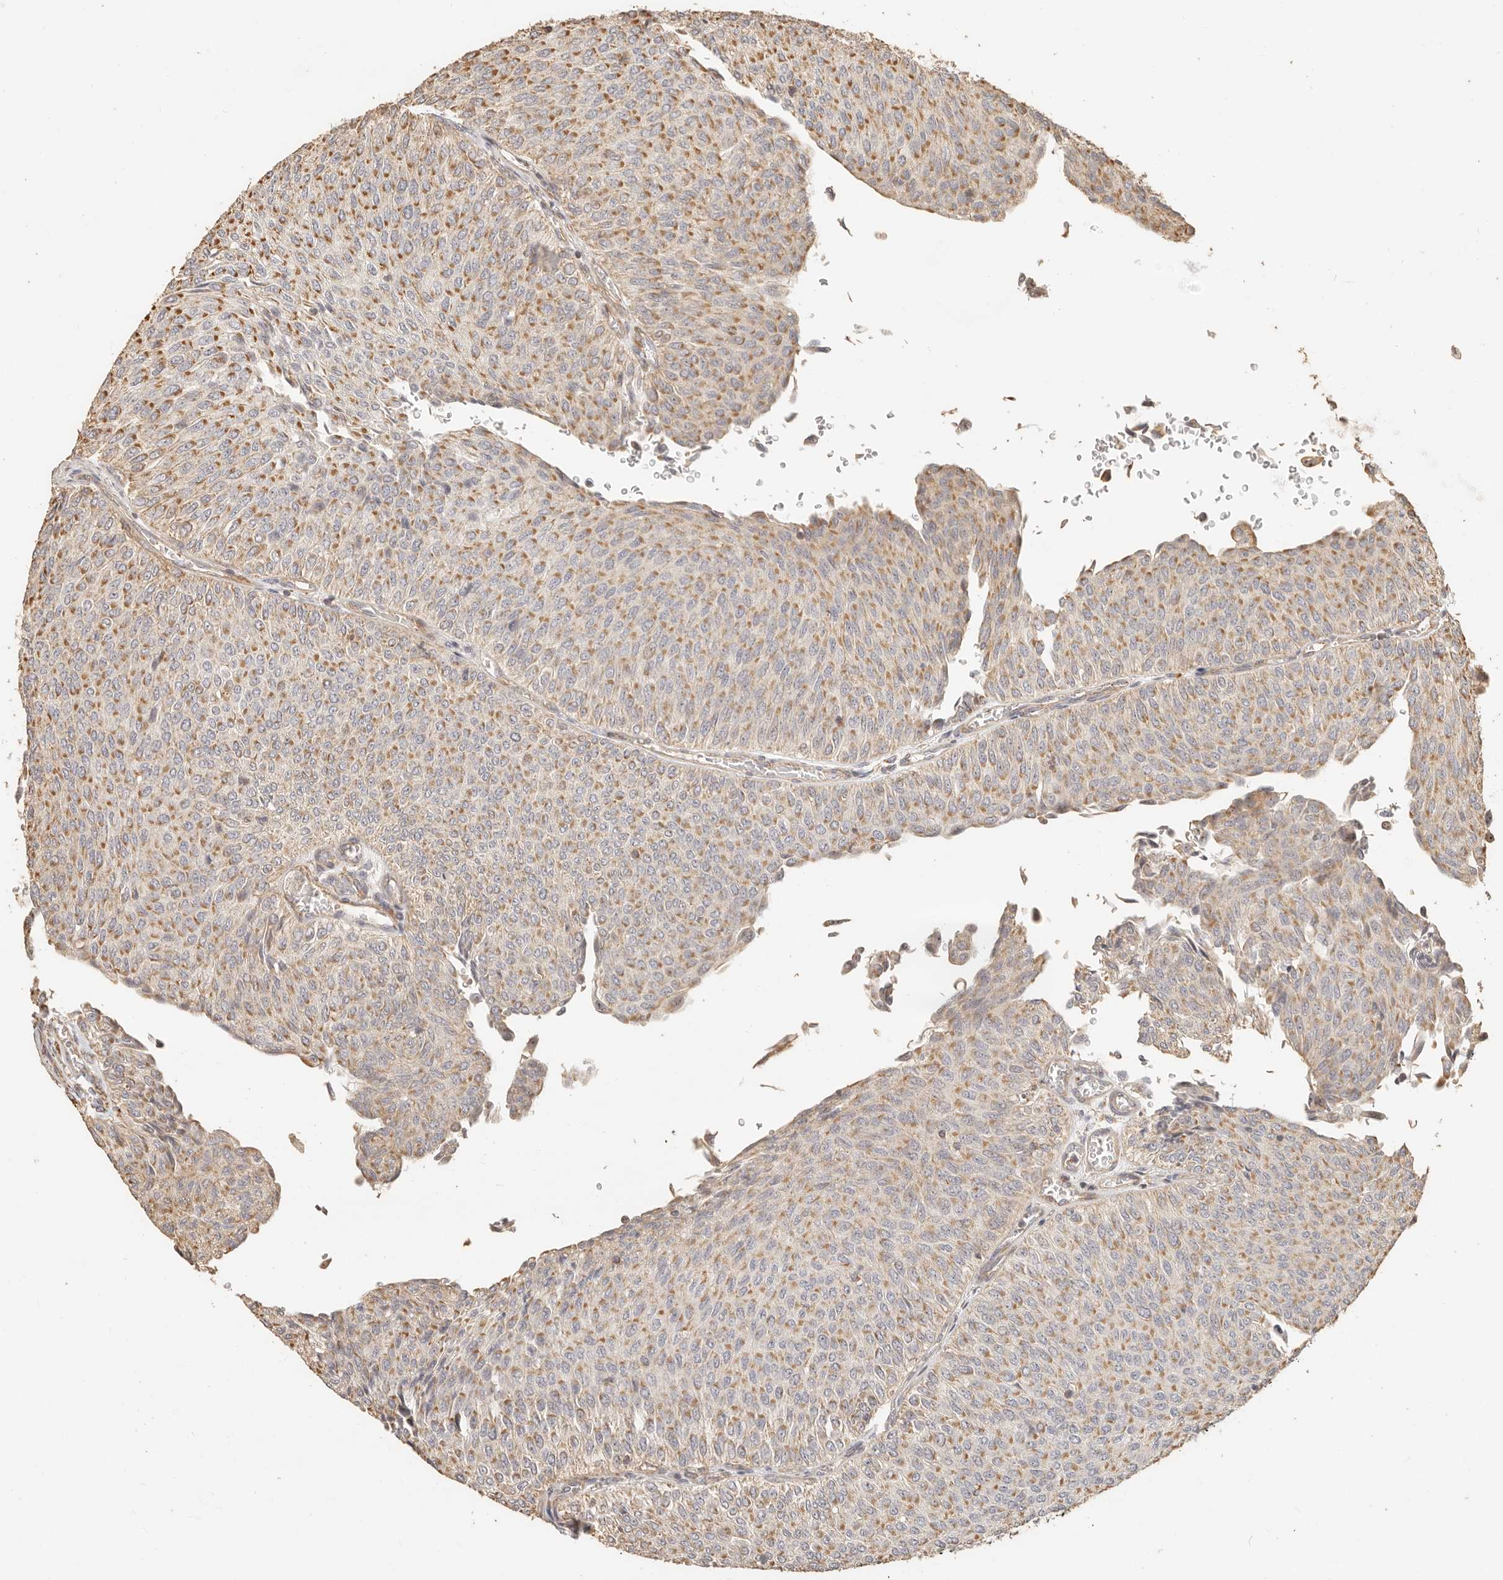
{"staining": {"intensity": "moderate", "quantity": ">75%", "location": "cytoplasmic/membranous"}, "tissue": "urothelial cancer", "cell_type": "Tumor cells", "image_type": "cancer", "snomed": [{"axis": "morphology", "description": "Urothelial carcinoma, Low grade"}, {"axis": "topography", "description": "Urinary bladder"}], "caption": "Tumor cells exhibit moderate cytoplasmic/membranous expression in about >75% of cells in urothelial cancer. Nuclei are stained in blue.", "gene": "PTPN22", "patient": {"sex": "male", "age": 78}}